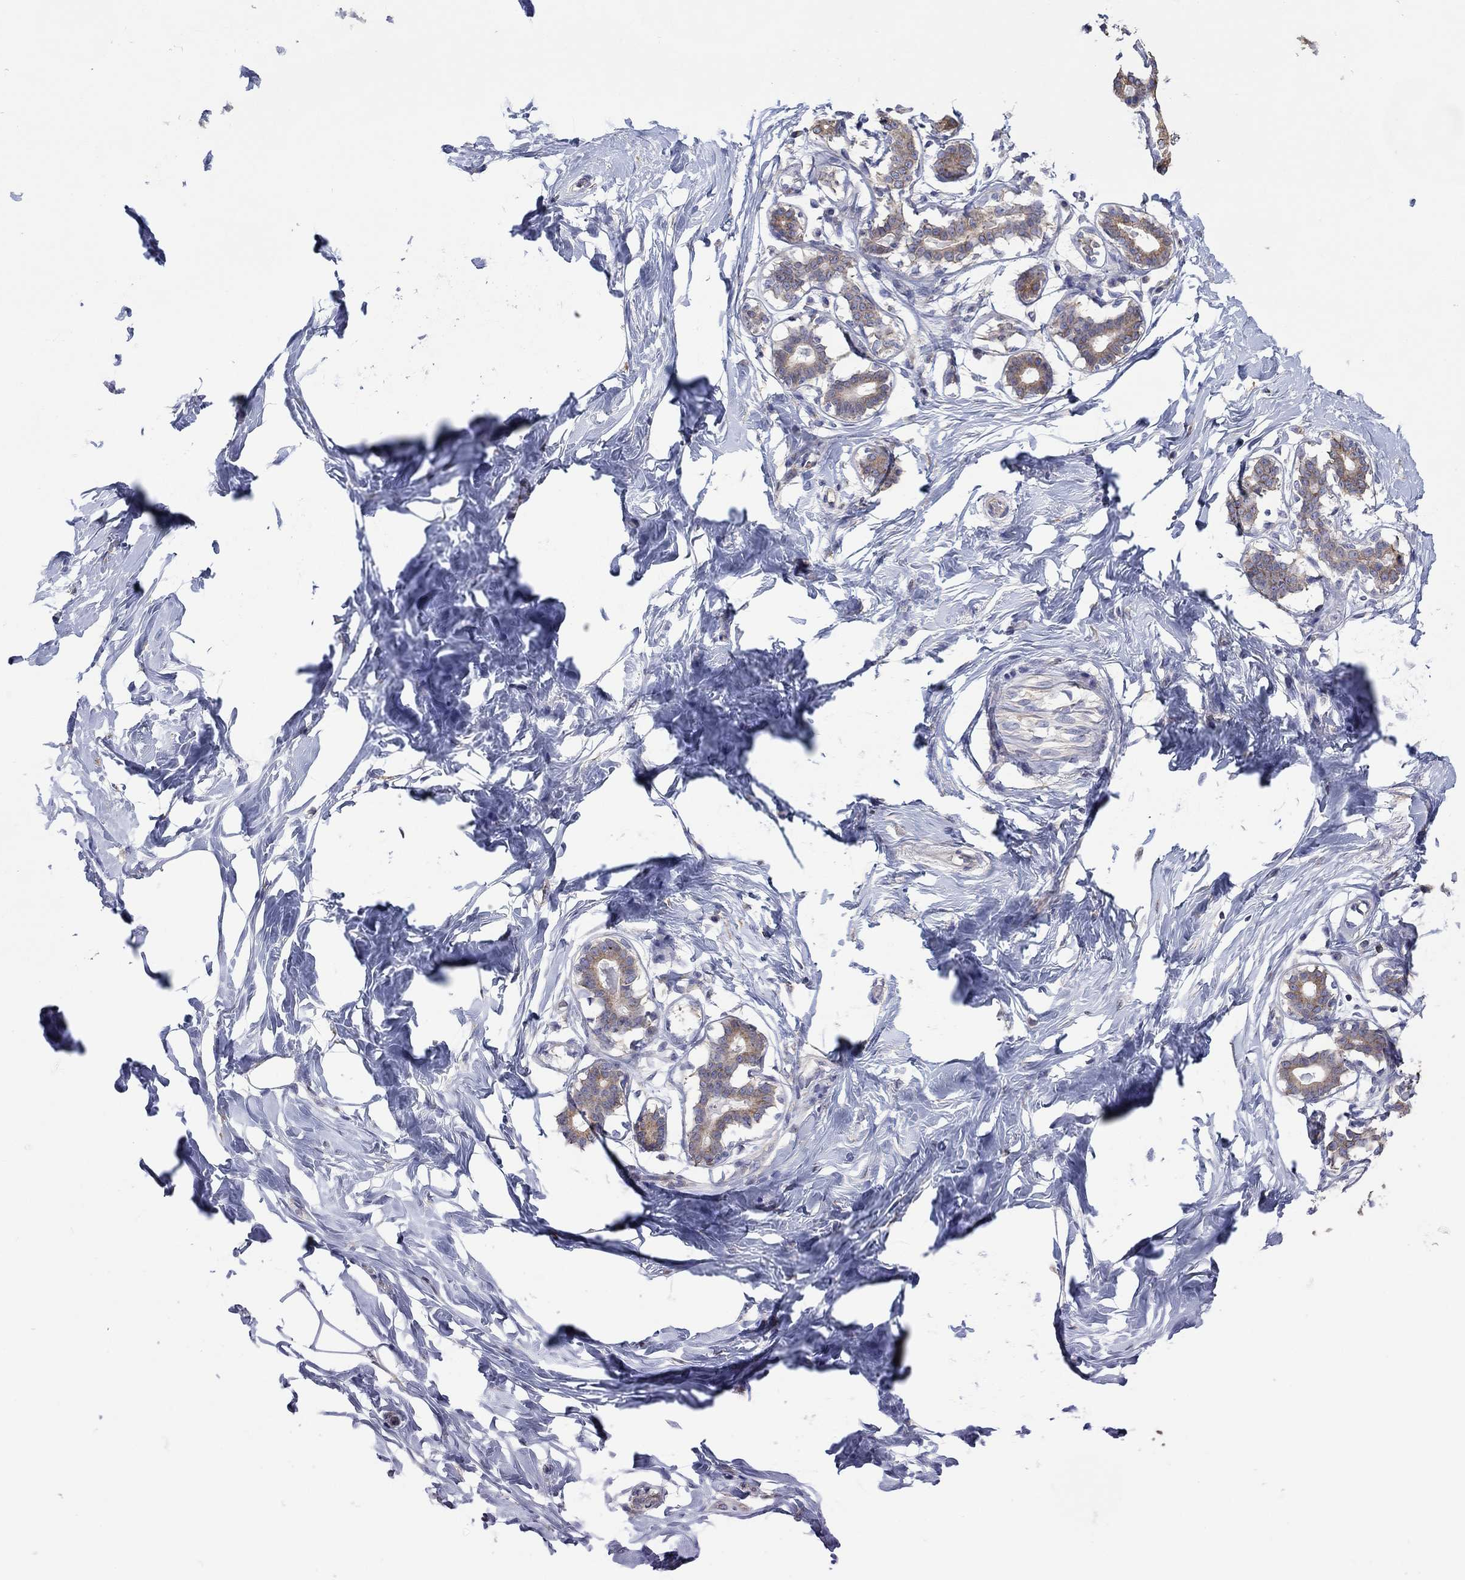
{"staining": {"intensity": "moderate", "quantity": "25%-75%", "location": "cytoplasmic/membranous"}, "tissue": "breast", "cell_type": "Glandular cells", "image_type": "normal", "snomed": [{"axis": "morphology", "description": "Normal tissue, NOS"}, {"axis": "morphology", "description": "Lobular carcinoma, in situ"}, {"axis": "topography", "description": "Breast"}], "caption": "Normal breast was stained to show a protein in brown. There is medium levels of moderate cytoplasmic/membranous staining in approximately 25%-75% of glandular cells. The protein is stained brown, and the nuclei are stained in blue (DAB (3,3'-diaminobenzidine) IHC with brightfield microscopy, high magnification).", "gene": "TPRN", "patient": {"sex": "female", "age": 35}}